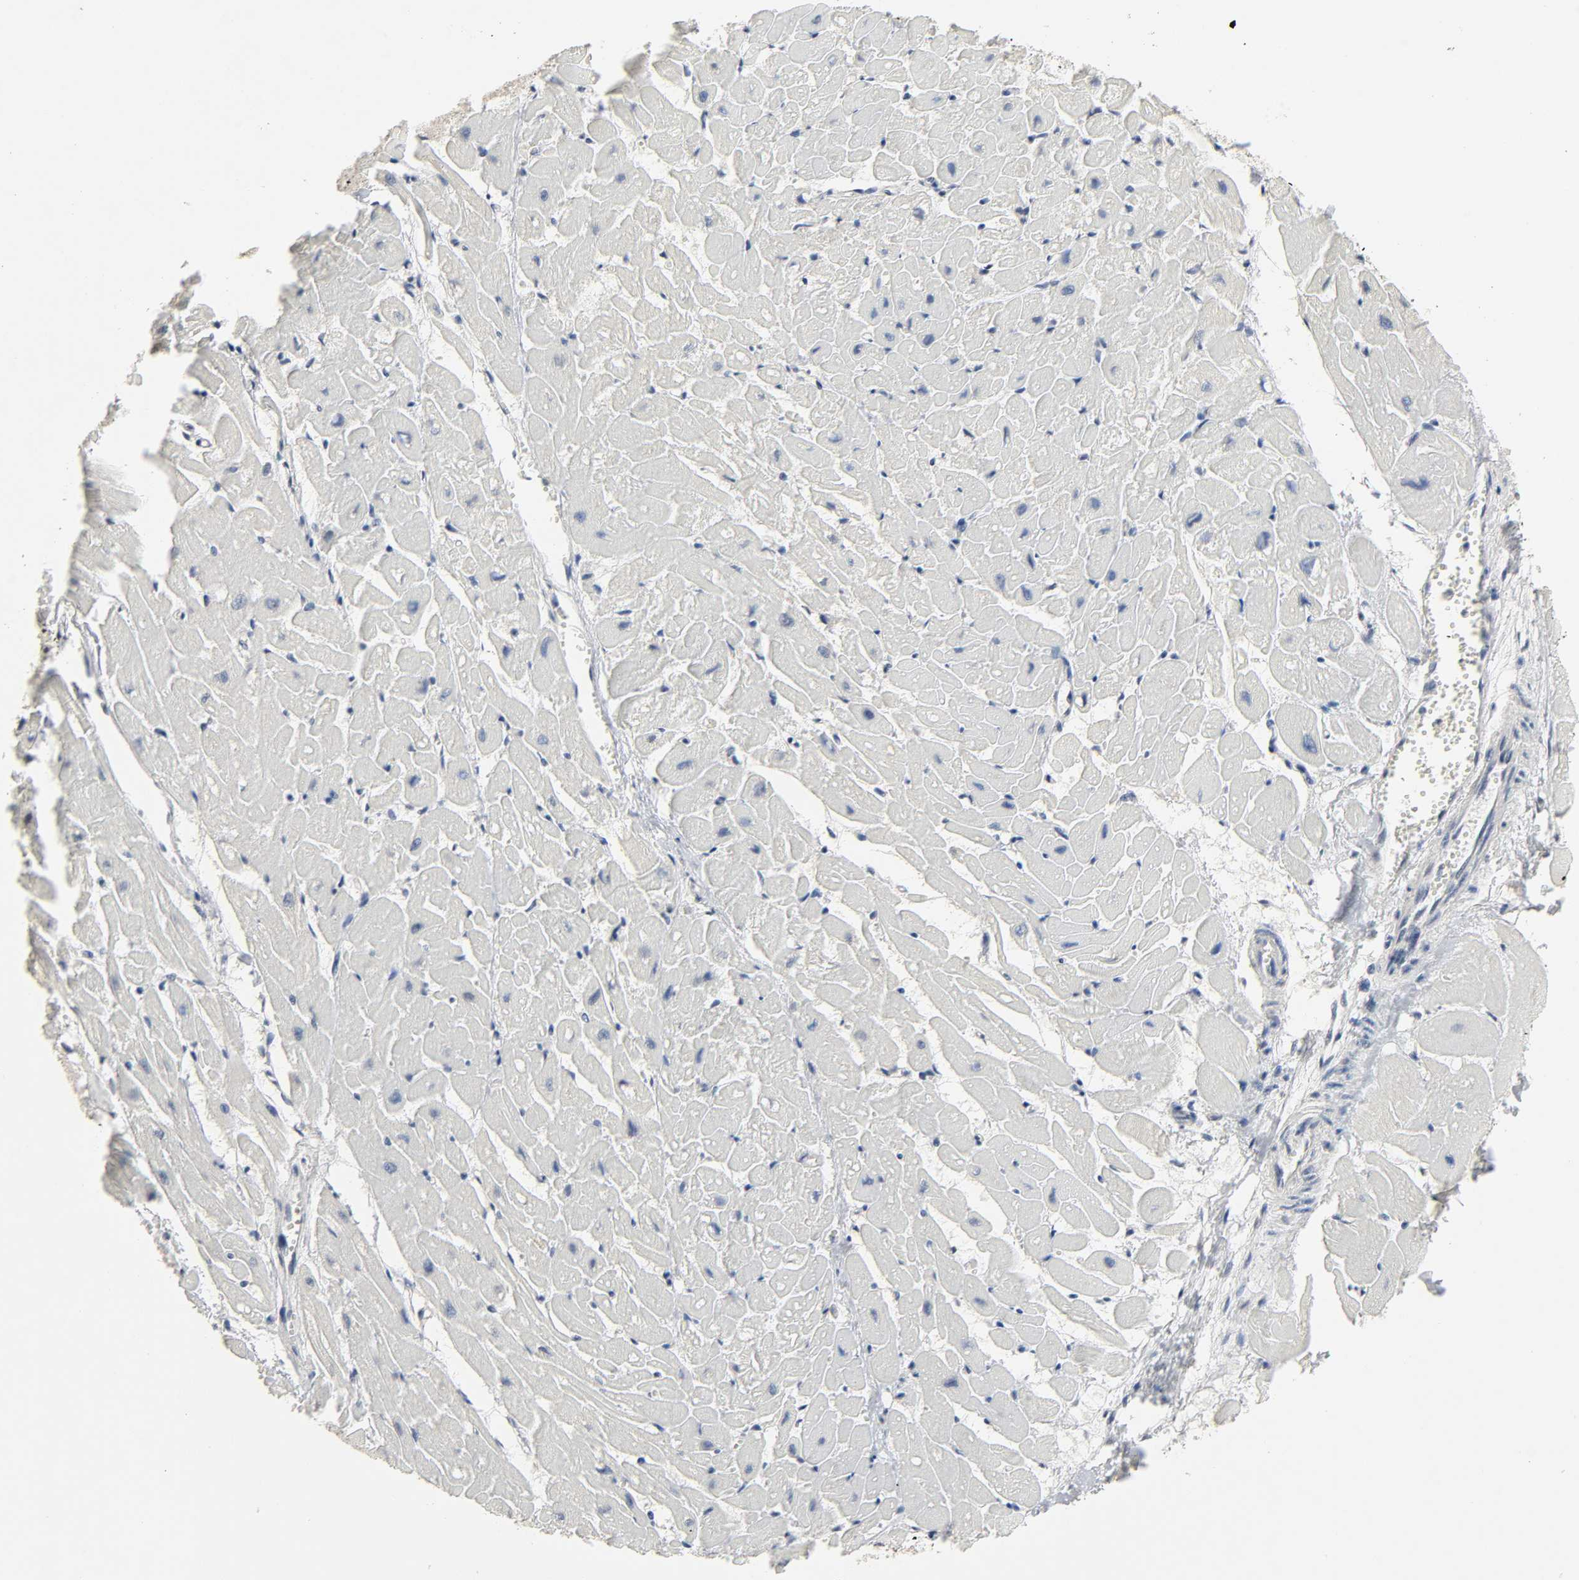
{"staining": {"intensity": "negative", "quantity": "none", "location": "none"}, "tissue": "heart muscle", "cell_type": "Cardiomyocytes", "image_type": "normal", "snomed": [{"axis": "morphology", "description": "Normal tissue, NOS"}, {"axis": "topography", "description": "Heart"}], "caption": "Micrograph shows no significant protein positivity in cardiomyocytes of unremarkable heart muscle.", "gene": "MAPKAPK5", "patient": {"sex": "female", "age": 19}}